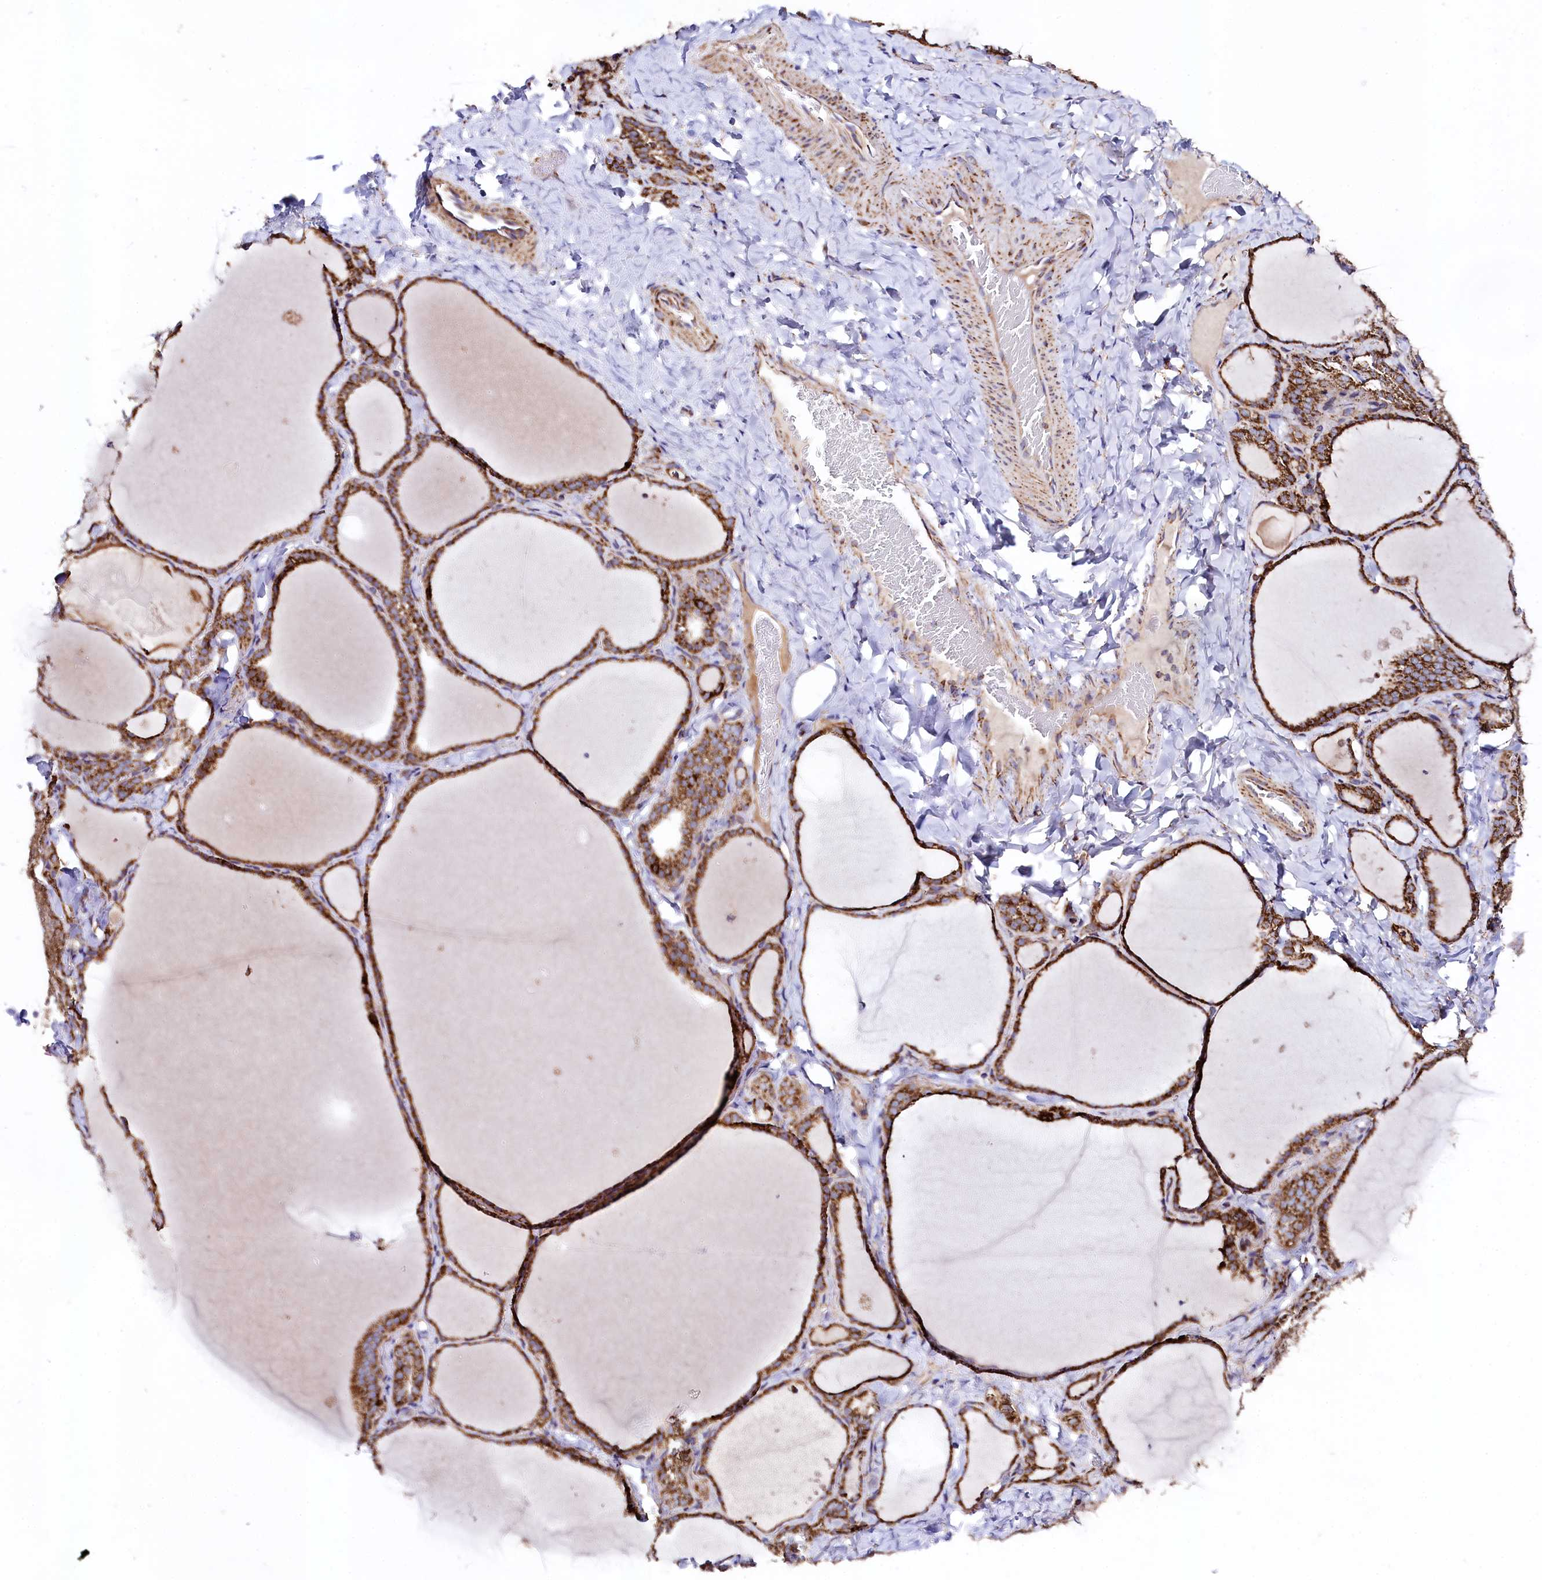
{"staining": {"intensity": "strong", "quantity": ">75%", "location": "cytoplasmic/membranous"}, "tissue": "thyroid gland", "cell_type": "Glandular cells", "image_type": "normal", "snomed": [{"axis": "morphology", "description": "Normal tissue, NOS"}, {"axis": "topography", "description": "Thyroid gland"}], "caption": "Immunohistochemical staining of benign thyroid gland reveals >75% levels of strong cytoplasmic/membranous protein expression in approximately >75% of glandular cells. The staining is performed using DAB (3,3'-diaminobenzidine) brown chromogen to label protein expression. The nuclei are counter-stained blue using hematoxylin.", "gene": "CLYBL", "patient": {"sex": "female", "age": 22}}